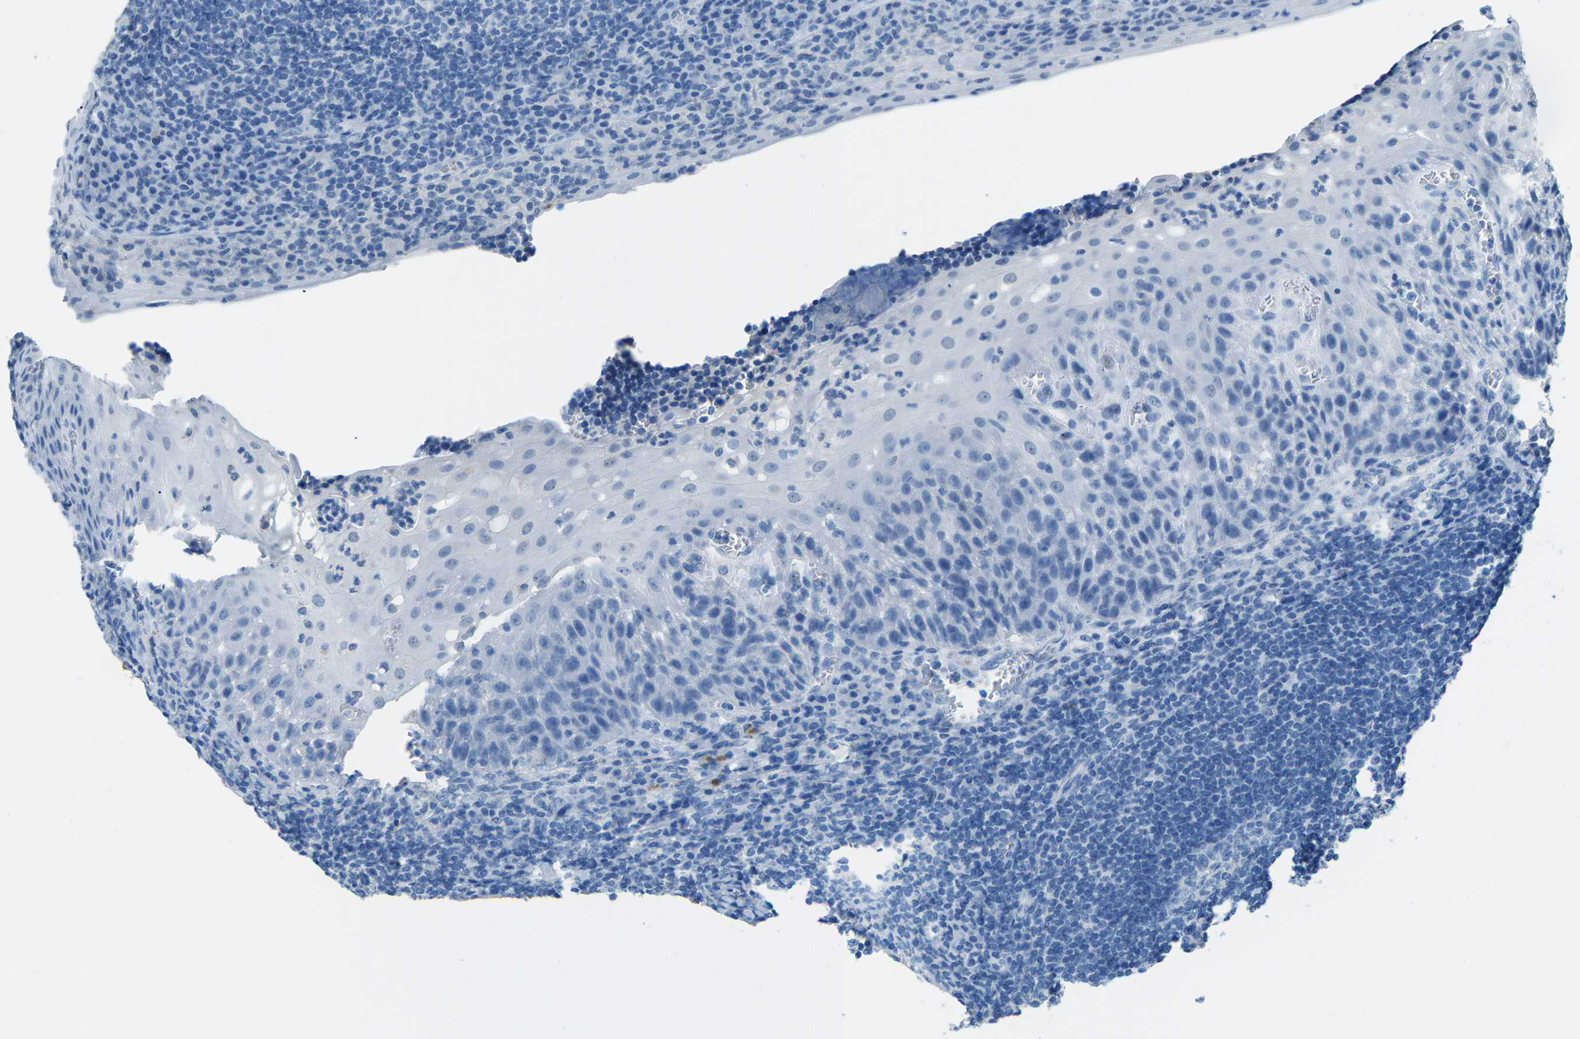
{"staining": {"intensity": "negative", "quantity": "none", "location": "none"}, "tissue": "tonsil", "cell_type": "Germinal center cells", "image_type": "normal", "snomed": [{"axis": "morphology", "description": "Normal tissue, NOS"}, {"axis": "topography", "description": "Tonsil"}], "caption": "Germinal center cells show no significant protein staining in benign tonsil.", "gene": "MYH8", "patient": {"sex": "male", "age": 37}}